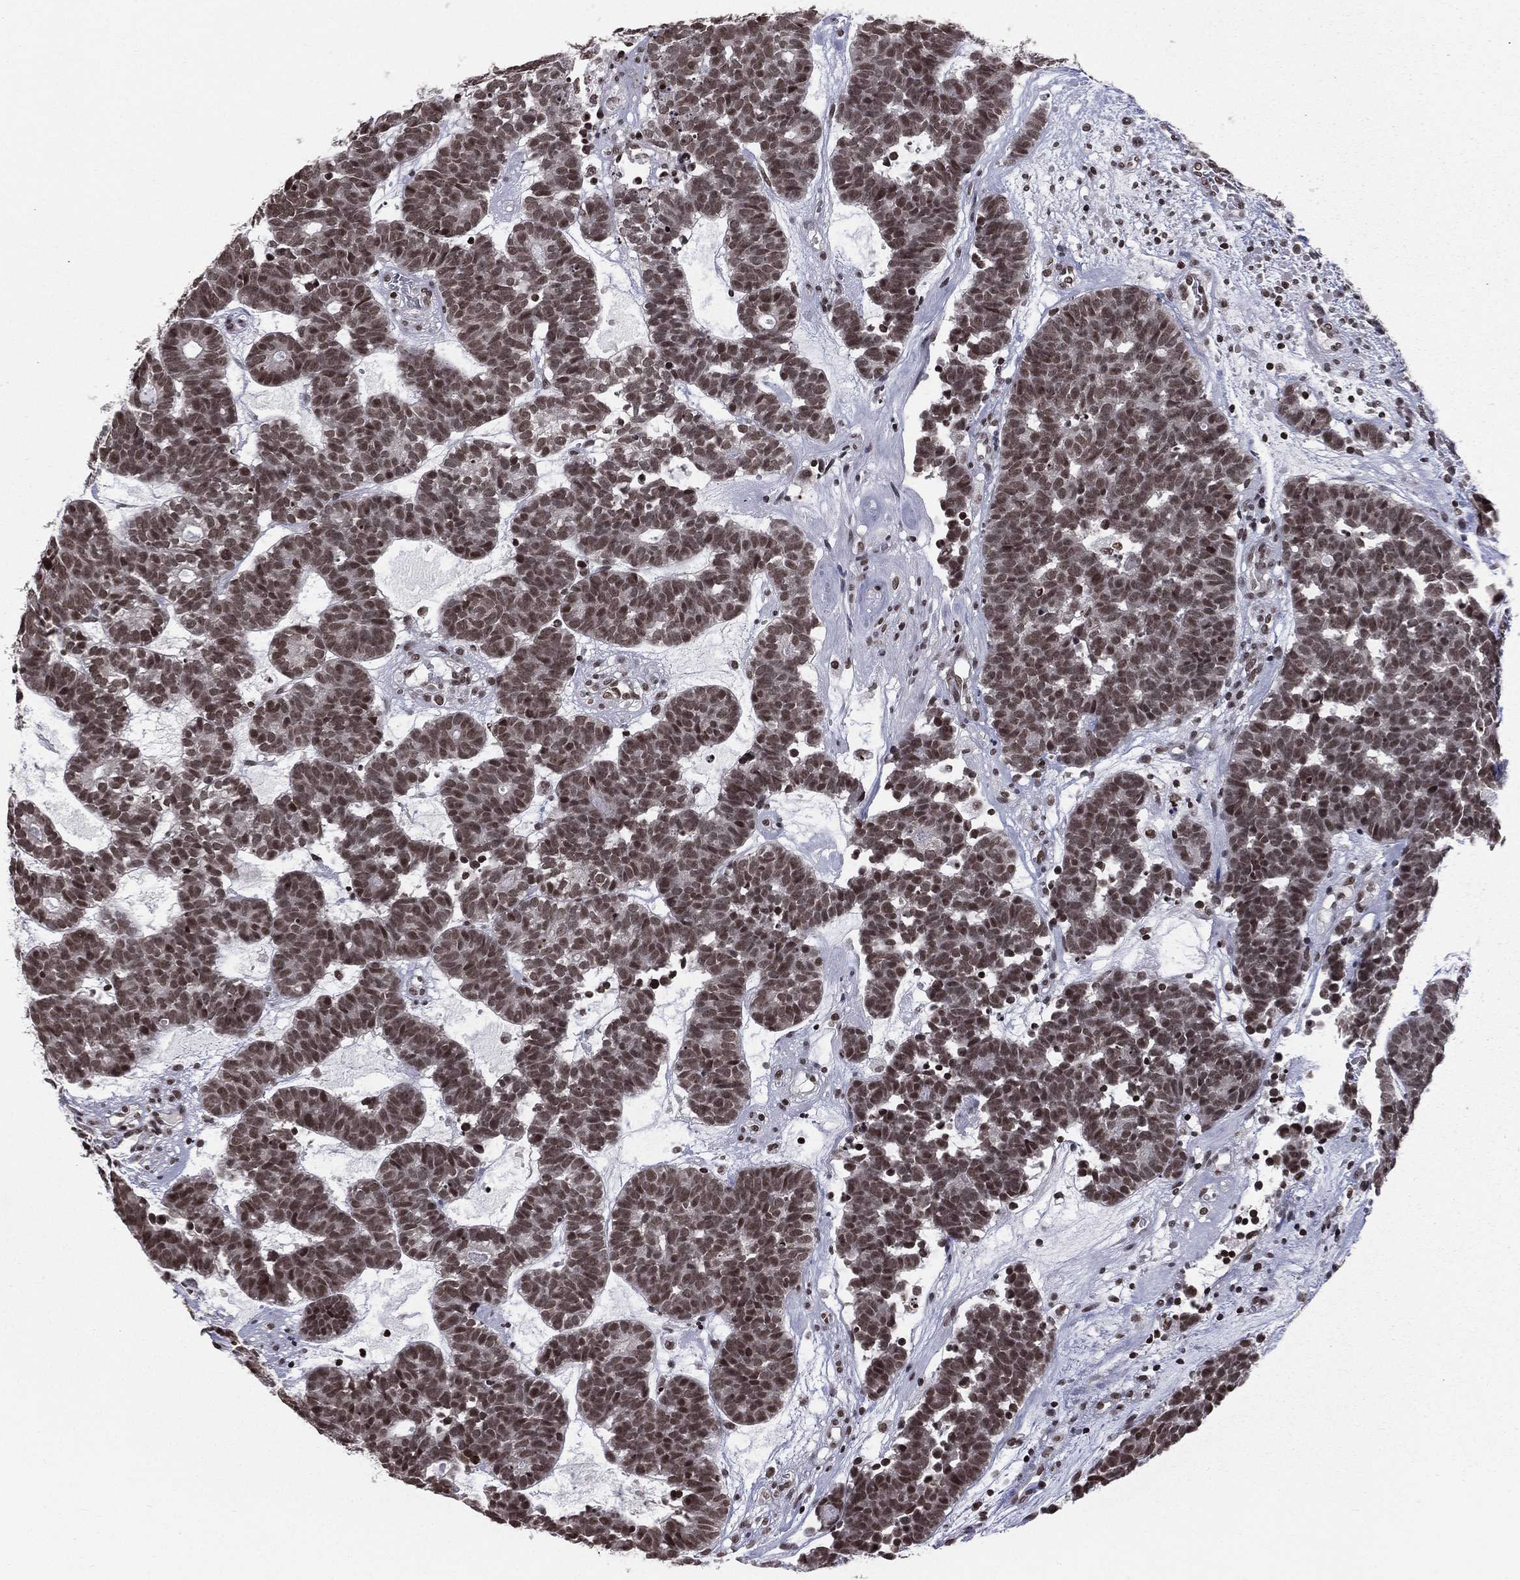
{"staining": {"intensity": "strong", "quantity": ">75%", "location": "nuclear"}, "tissue": "head and neck cancer", "cell_type": "Tumor cells", "image_type": "cancer", "snomed": [{"axis": "morphology", "description": "Adenocarcinoma, NOS"}, {"axis": "topography", "description": "Head-Neck"}], "caption": "The image exhibits a brown stain indicating the presence of a protein in the nuclear of tumor cells in head and neck cancer (adenocarcinoma).", "gene": "RFX7", "patient": {"sex": "female", "age": 81}}